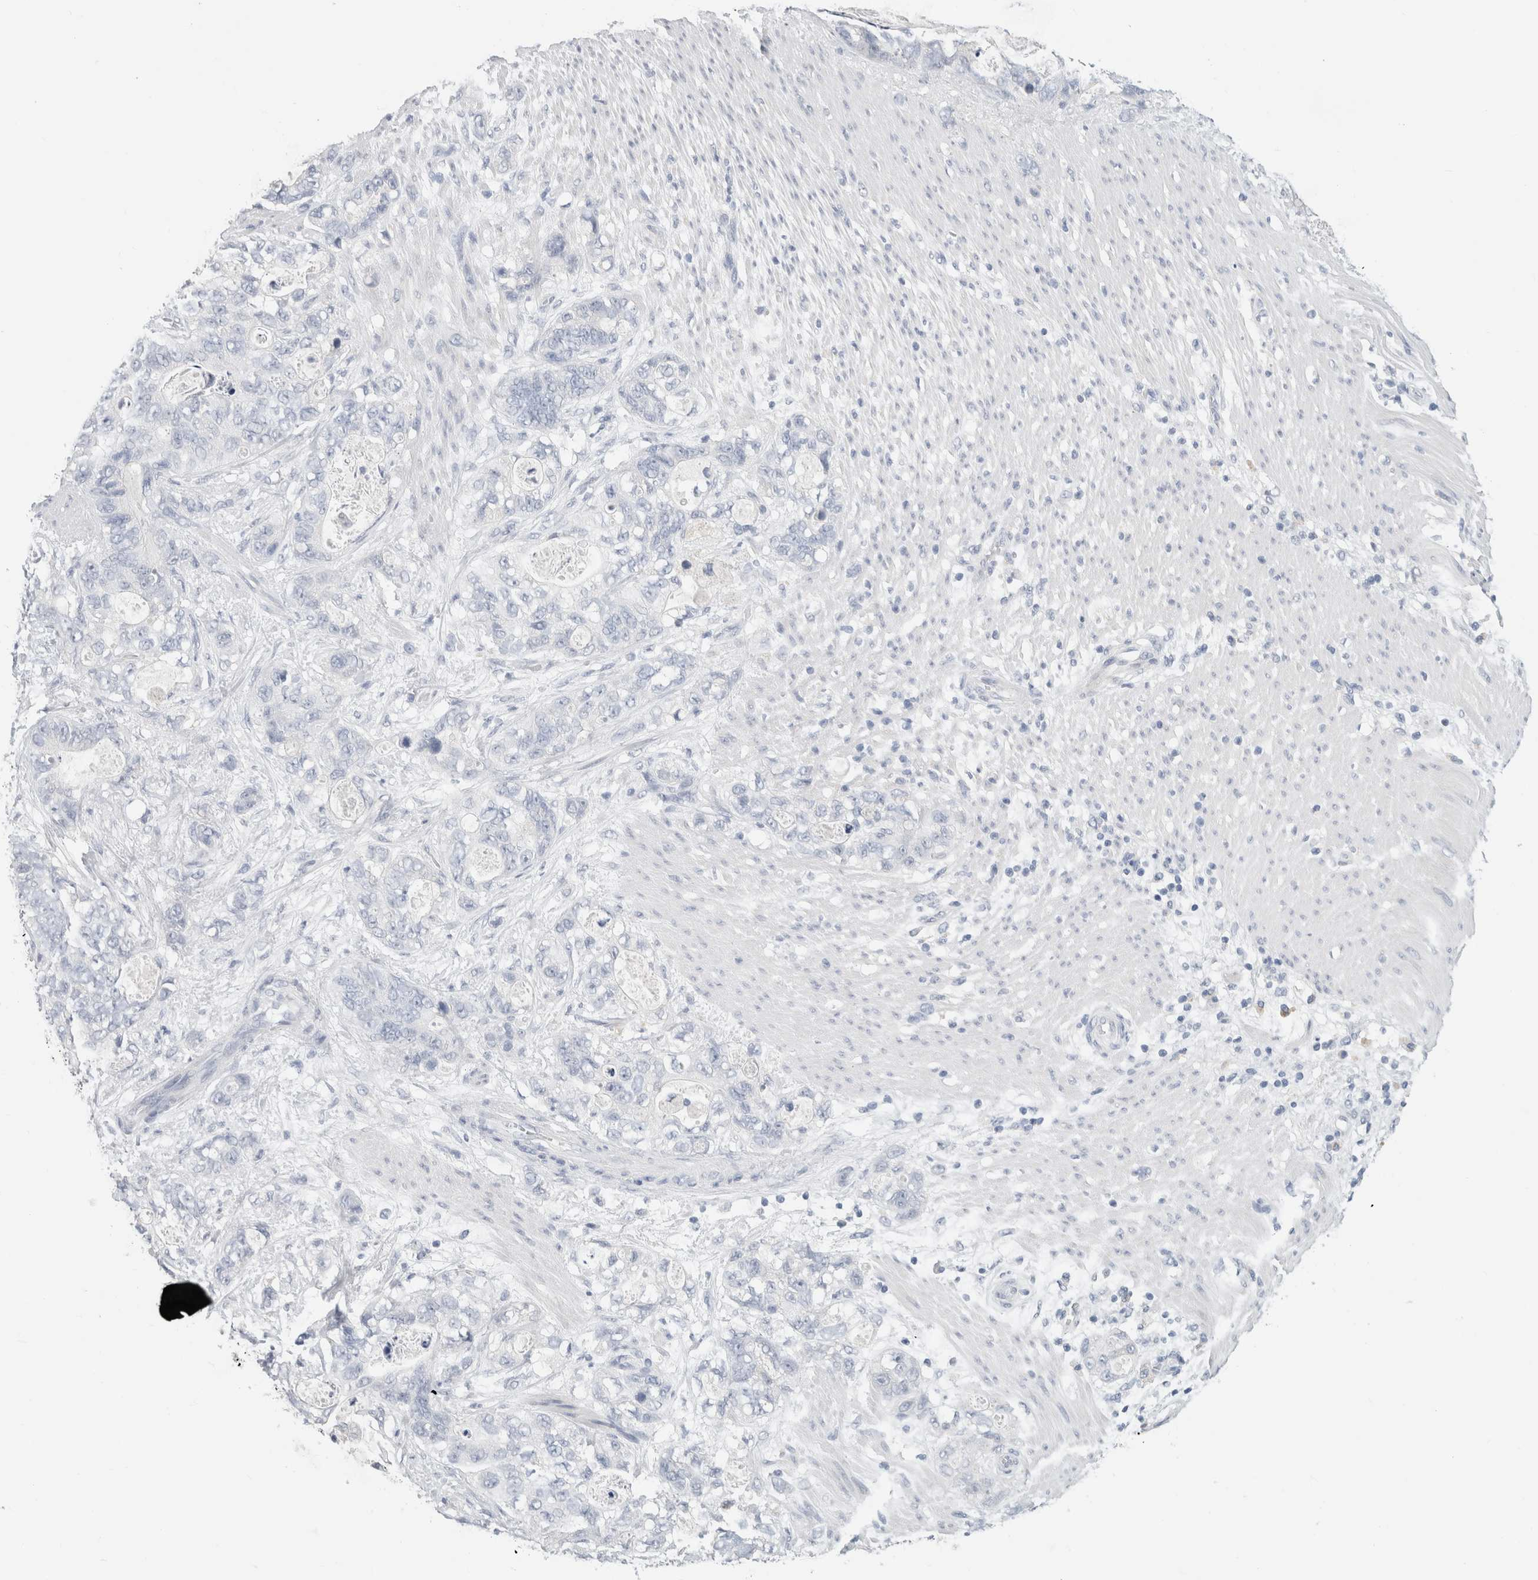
{"staining": {"intensity": "negative", "quantity": "none", "location": "none"}, "tissue": "stomach cancer", "cell_type": "Tumor cells", "image_type": "cancer", "snomed": [{"axis": "morphology", "description": "Normal tissue, NOS"}, {"axis": "morphology", "description": "Adenocarcinoma, NOS"}, {"axis": "topography", "description": "Stomach"}], "caption": "Immunohistochemical staining of human stomach cancer (adenocarcinoma) demonstrates no significant expression in tumor cells.", "gene": "BCAN", "patient": {"sex": "female", "age": 89}}